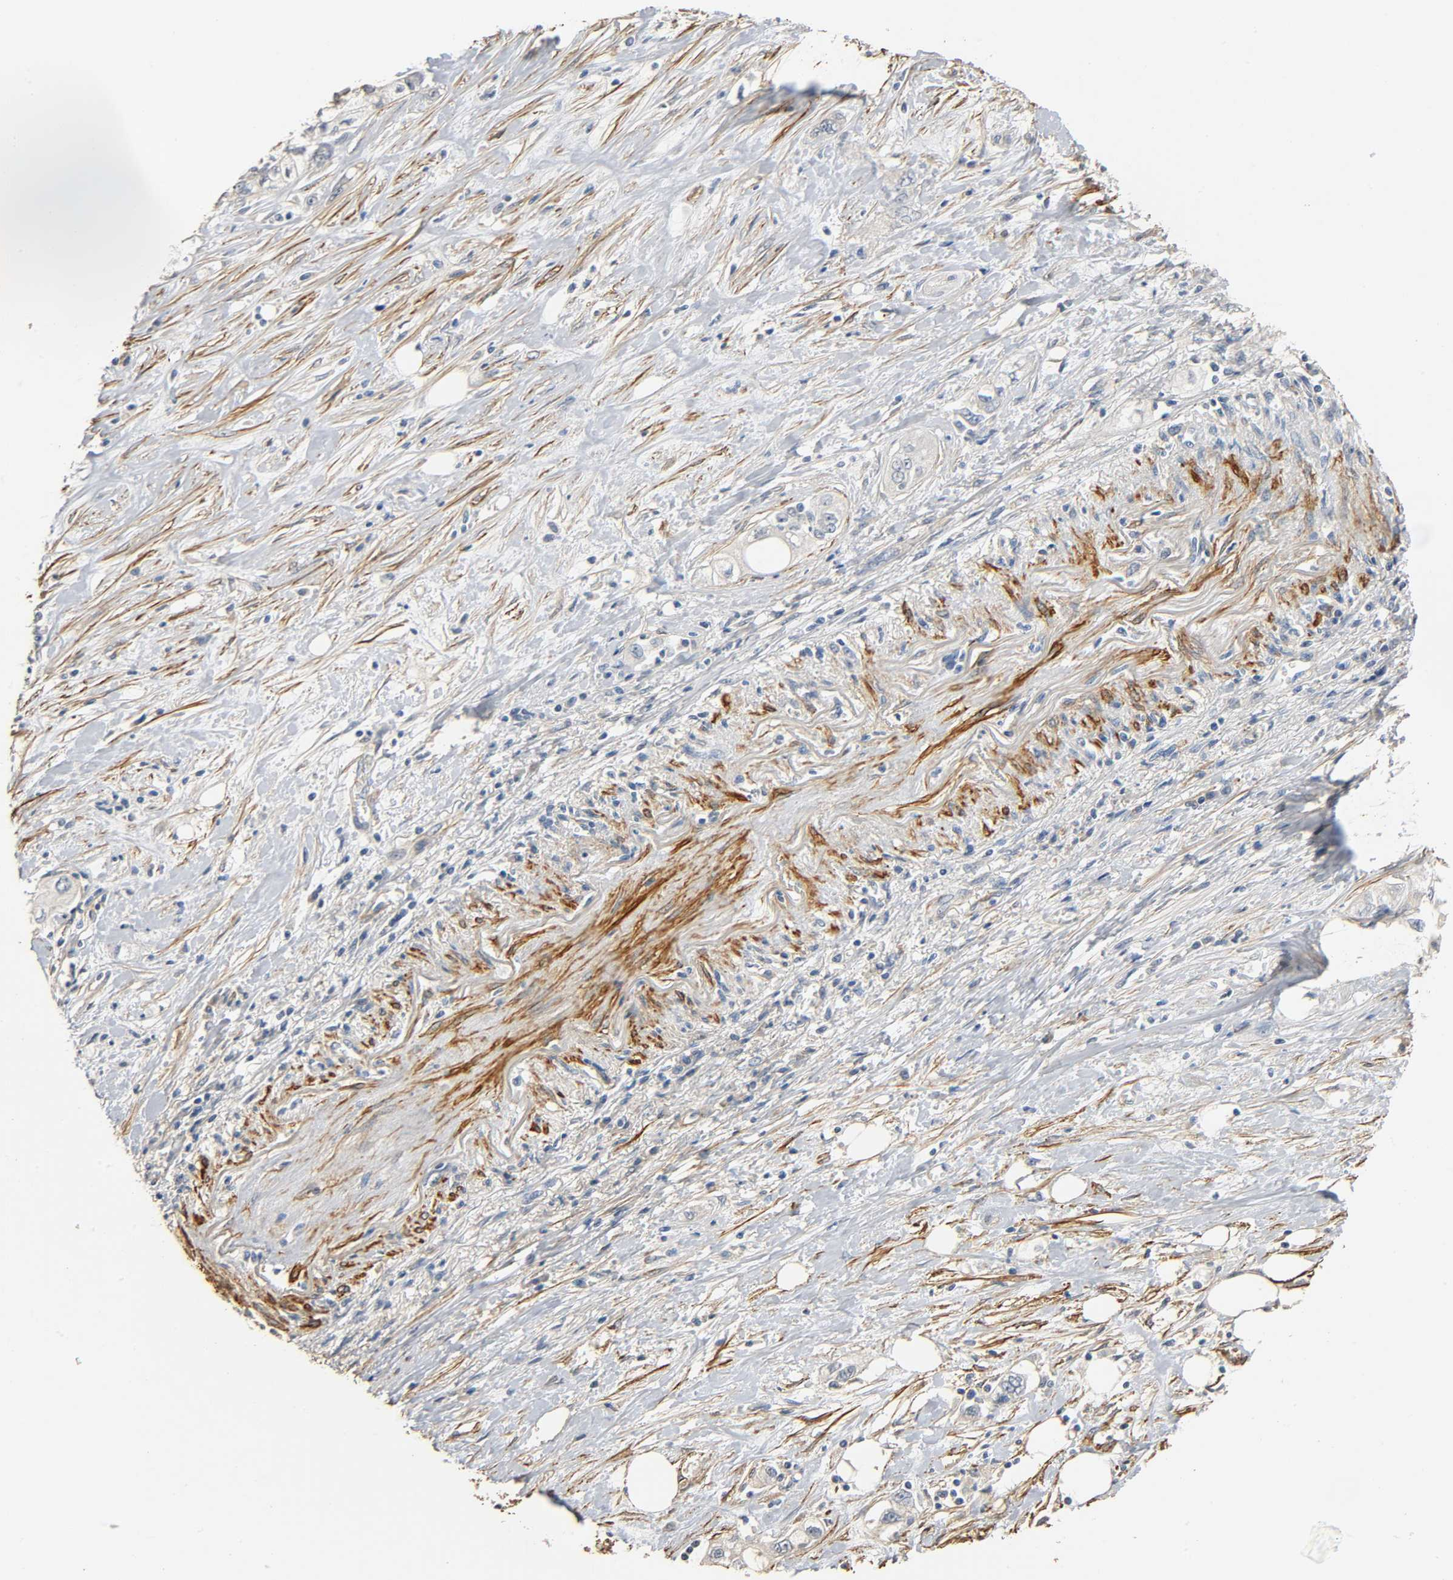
{"staining": {"intensity": "weak", "quantity": "<25%", "location": "cytoplasmic/membranous"}, "tissue": "pancreatic cancer", "cell_type": "Tumor cells", "image_type": "cancer", "snomed": [{"axis": "morphology", "description": "Adenocarcinoma, NOS"}, {"axis": "topography", "description": "Pancreas"}], "caption": "There is no significant staining in tumor cells of pancreatic cancer.", "gene": "GSTA3", "patient": {"sex": "male", "age": 70}}